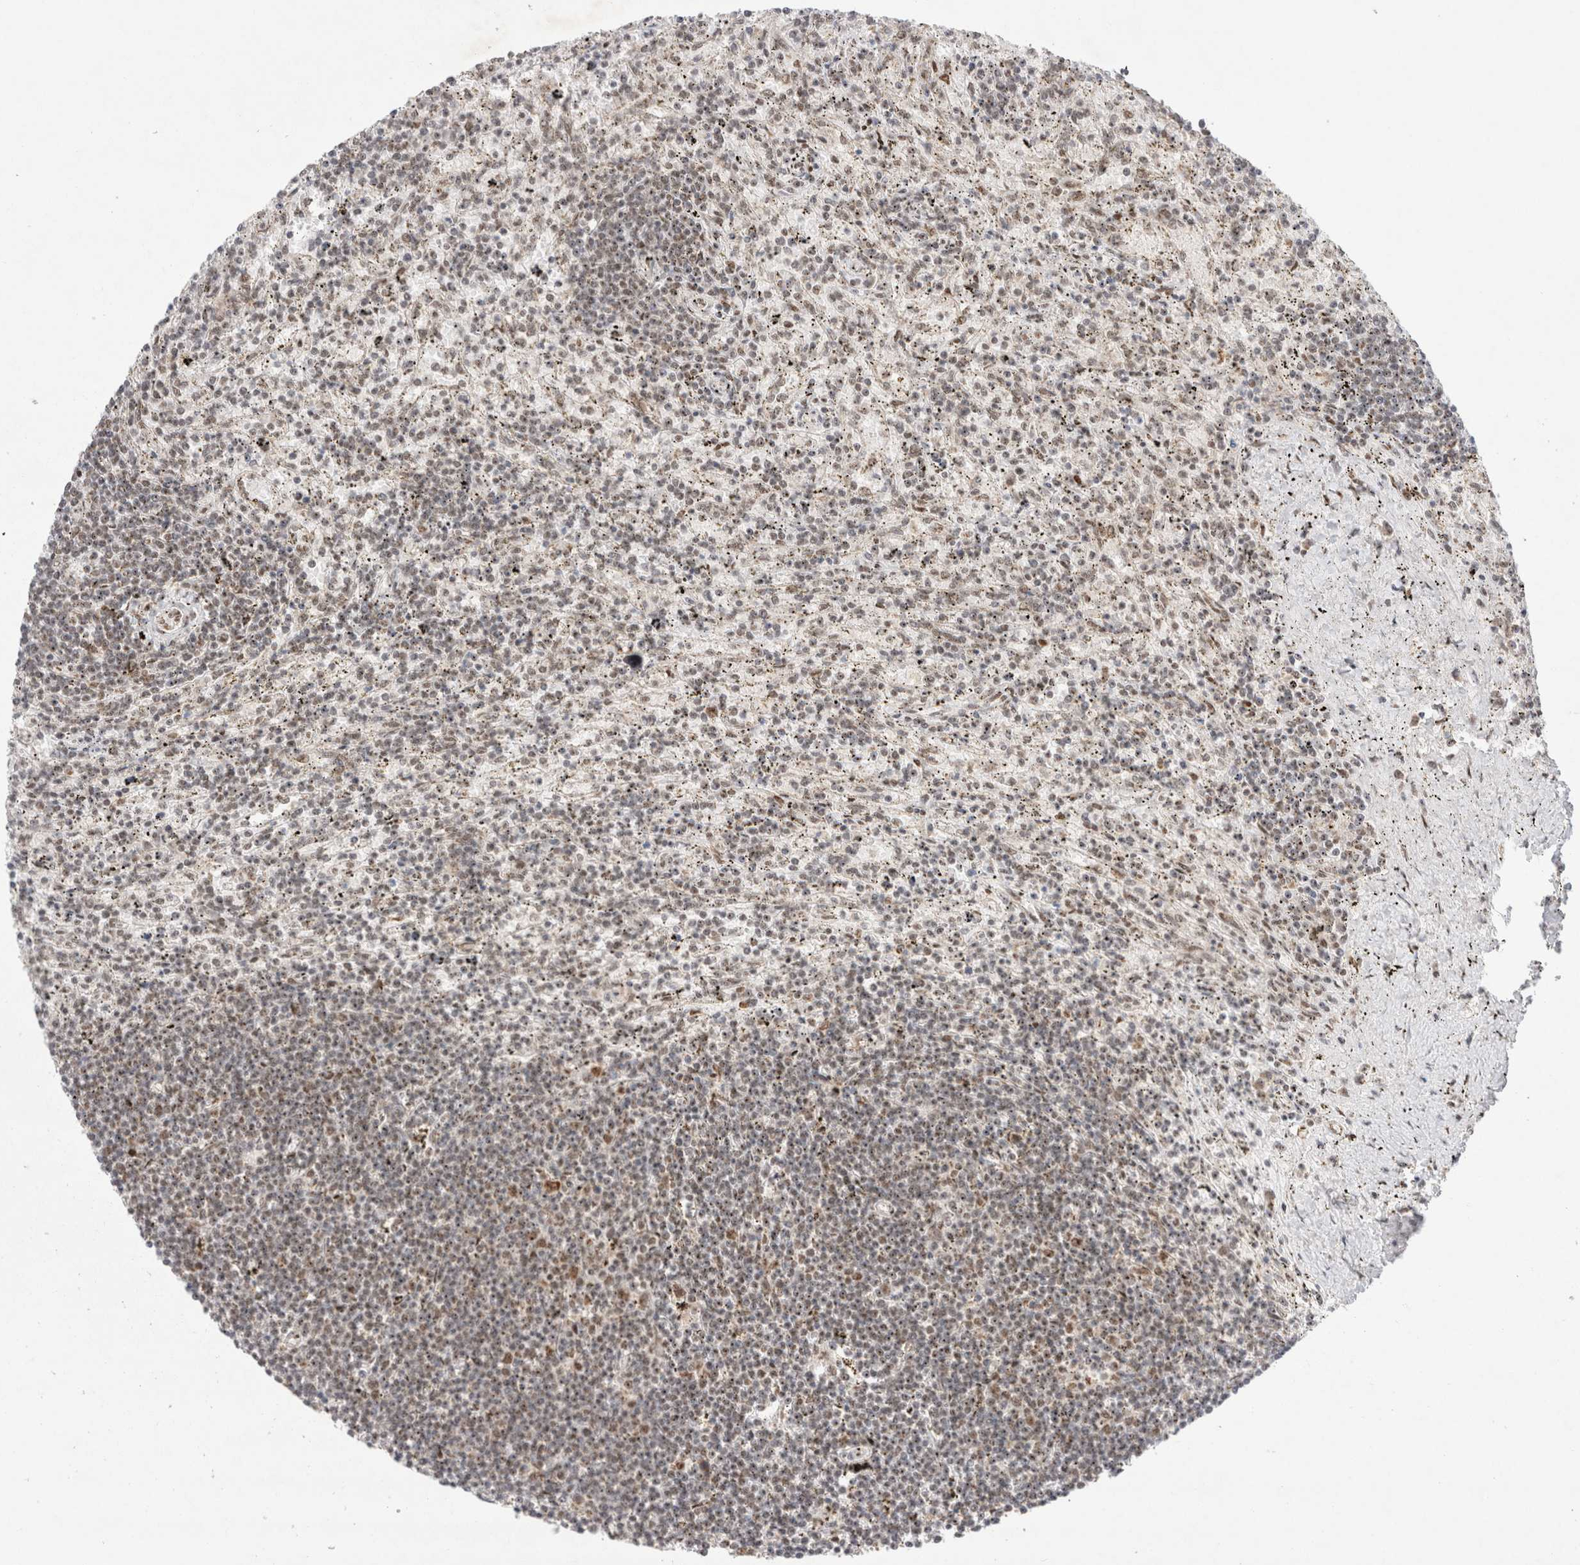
{"staining": {"intensity": "moderate", "quantity": ">75%", "location": "nuclear"}, "tissue": "lymphoma", "cell_type": "Tumor cells", "image_type": "cancer", "snomed": [{"axis": "morphology", "description": "Malignant lymphoma, non-Hodgkin's type, Low grade"}, {"axis": "topography", "description": "Spleen"}], "caption": "Brown immunohistochemical staining in human lymphoma exhibits moderate nuclear positivity in about >75% of tumor cells.", "gene": "MRPL37", "patient": {"sex": "male", "age": 76}}